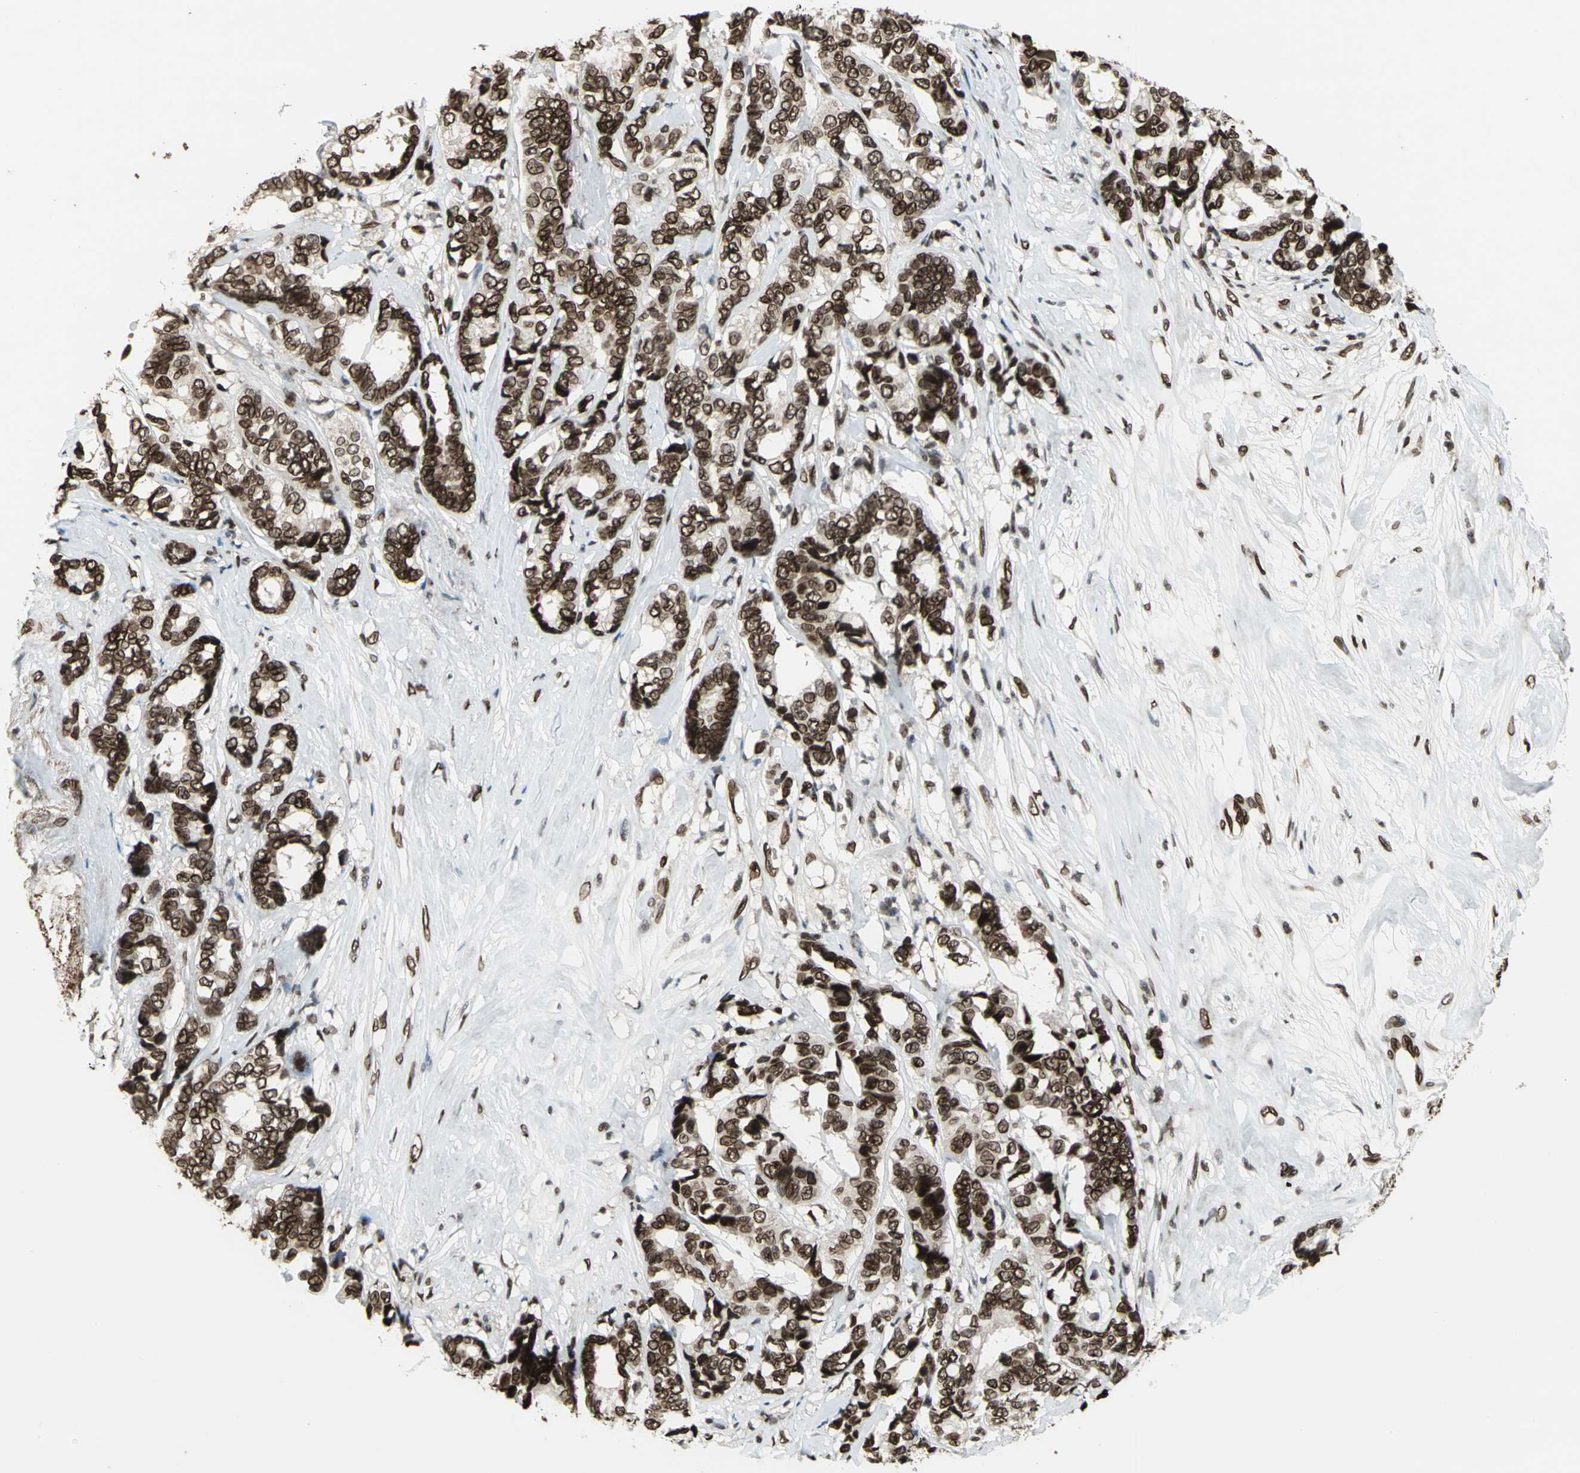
{"staining": {"intensity": "strong", "quantity": ">75%", "location": "cytoplasmic/membranous,nuclear"}, "tissue": "breast cancer", "cell_type": "Tumor cells", "image_type": "cancer", "snomed": [{"axis": "morphology", "description": "Duct carcinoma"}, {"axis": "topography", "description": "Breast"}], "caption": "Strong cytoplasmic/membranous and nuclear positivity is seen in about >75% of tumor cells in breast infiltrating ductal carcinoma. (IHC, brightfield microscopy, high magnification).", "gene": "ISY1", "patient": {"sex": "female", "age": 87}}